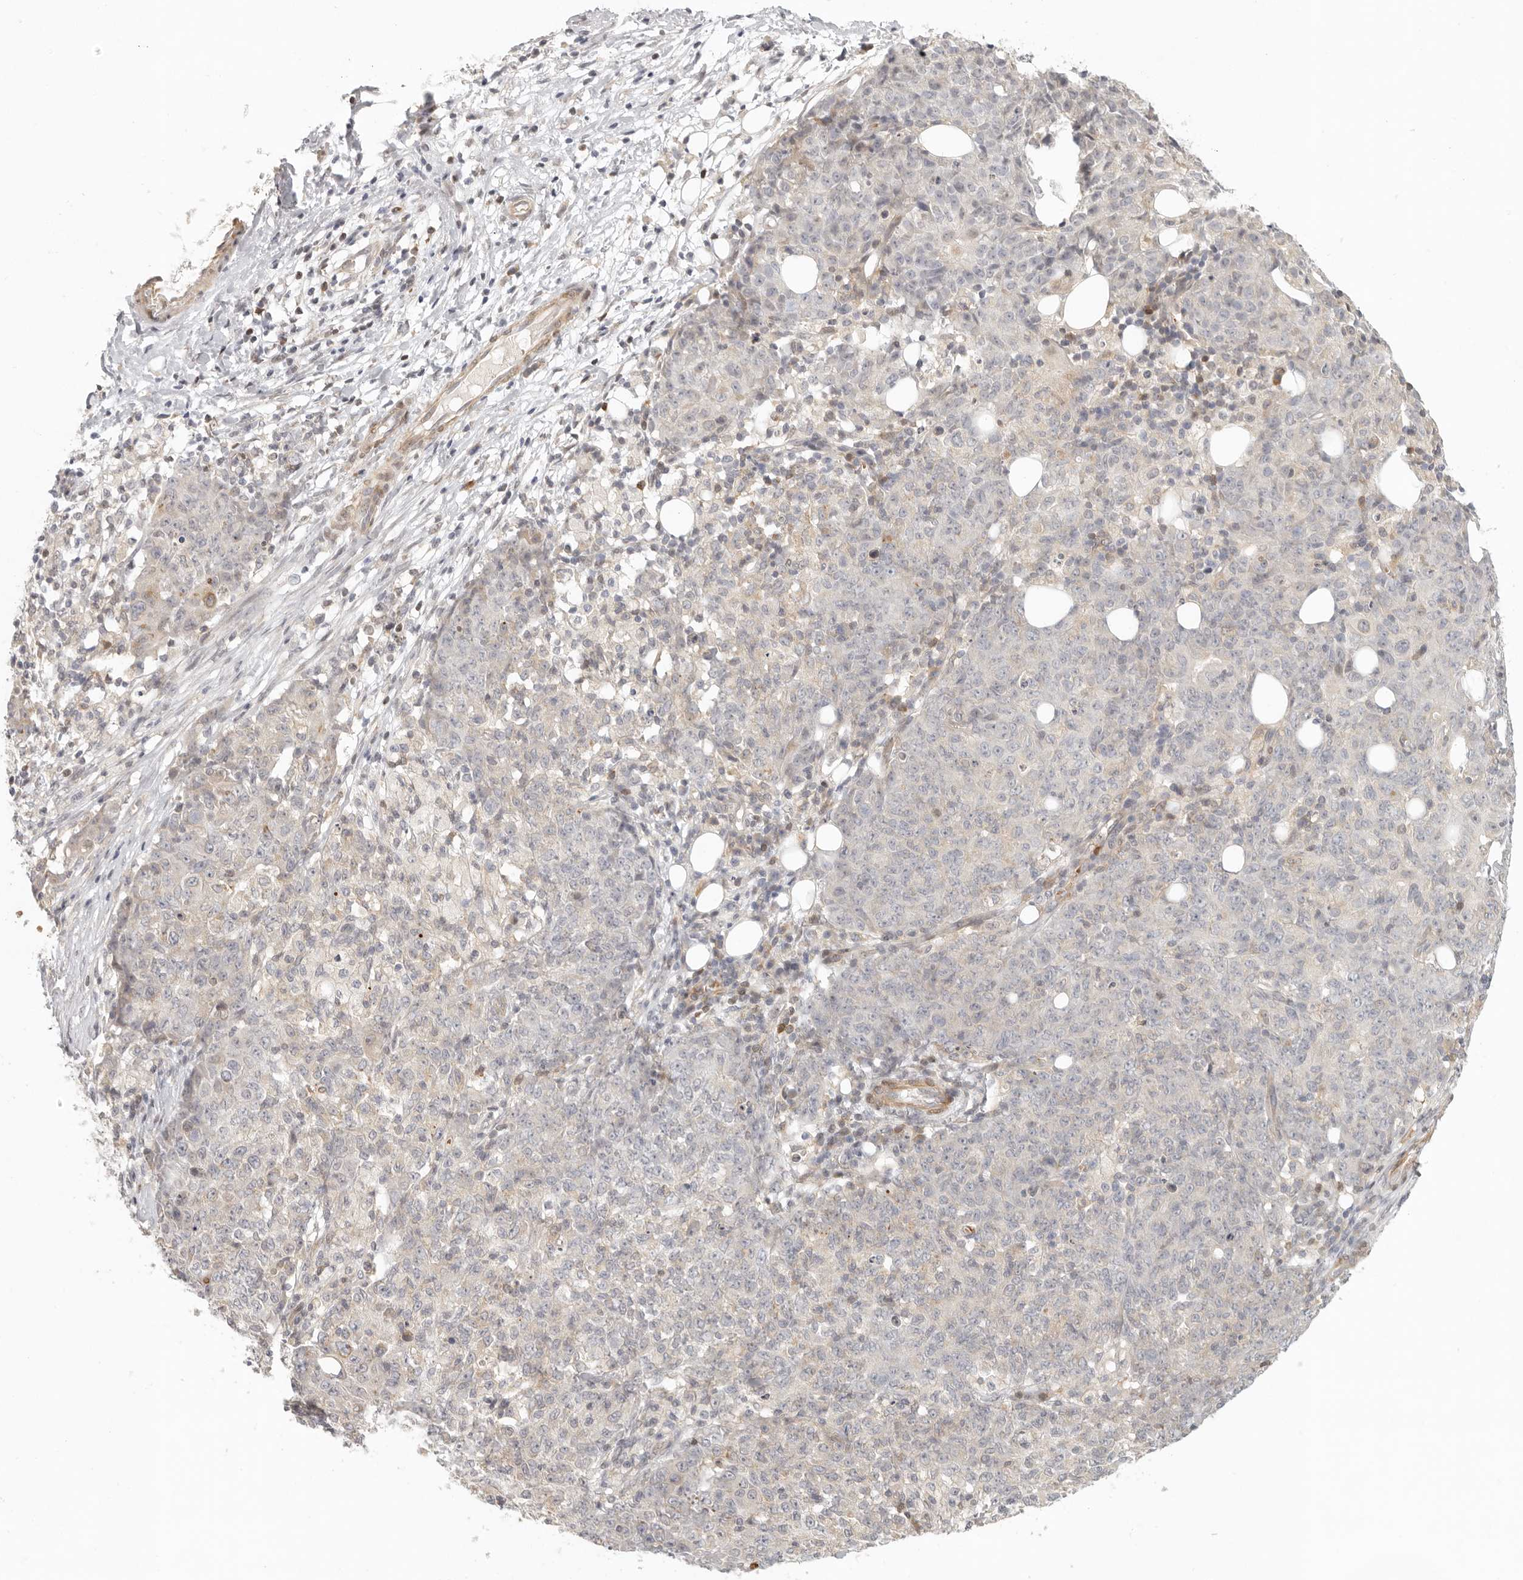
{"staining": {"intensity": "negative", "quantity": "none", "location": "none"}, "tissue": "ovarian cancer", "cell_type": "Tumor cells", "image_type": "cancer", "snomed": [{"axis": "morphology", "description": "Carcinoma, endometroid"}, {"axis": "topography", "description": "Ovary"}], "caption": "Tumor cells show no significant protein expression in ovarian cancer (endometroid carcinoma).", "gene": "AHDC1", "patient": {"sex": "female", "age": 42}}